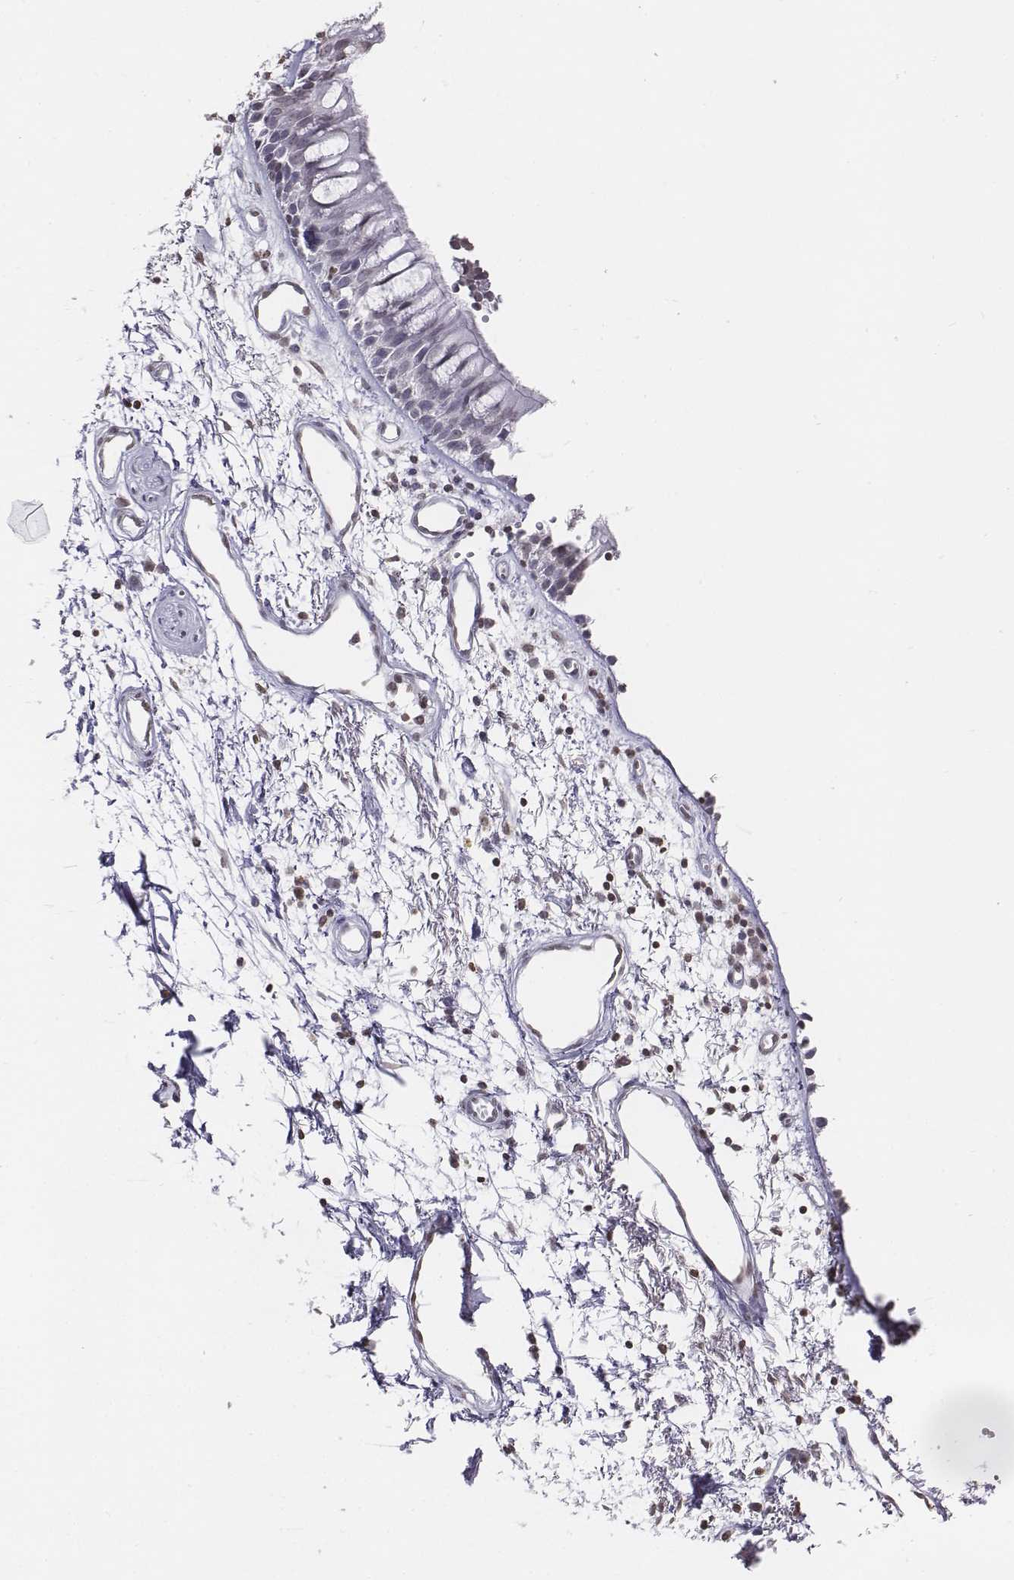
{"staining": {"intensity": "negative", "quantity": "none", "location": "none"}, "tissue": "bronchus", "cell_type": "Respiratory epithelial cells", "image_type": "normal", "snomed": [{"axis": "morphology", "description": "Normal tissue, NOS"}, {"axis": "morphology", "description": "Squamous cell carcinoma, NOS"}, {"axis": "topography", "description": "Cartilage tissue"}, {"axis": "topography", "description": "Bronchus"}, {"axis": "topography", "description": "Lung"}], "caption": "Bronchus stained for a protein using immunohistochemistry (IHC) displays no positivity respiratory epithelial cells.", "gene": "BARHL1", "patient": {"sex": "male", "age": 66}}